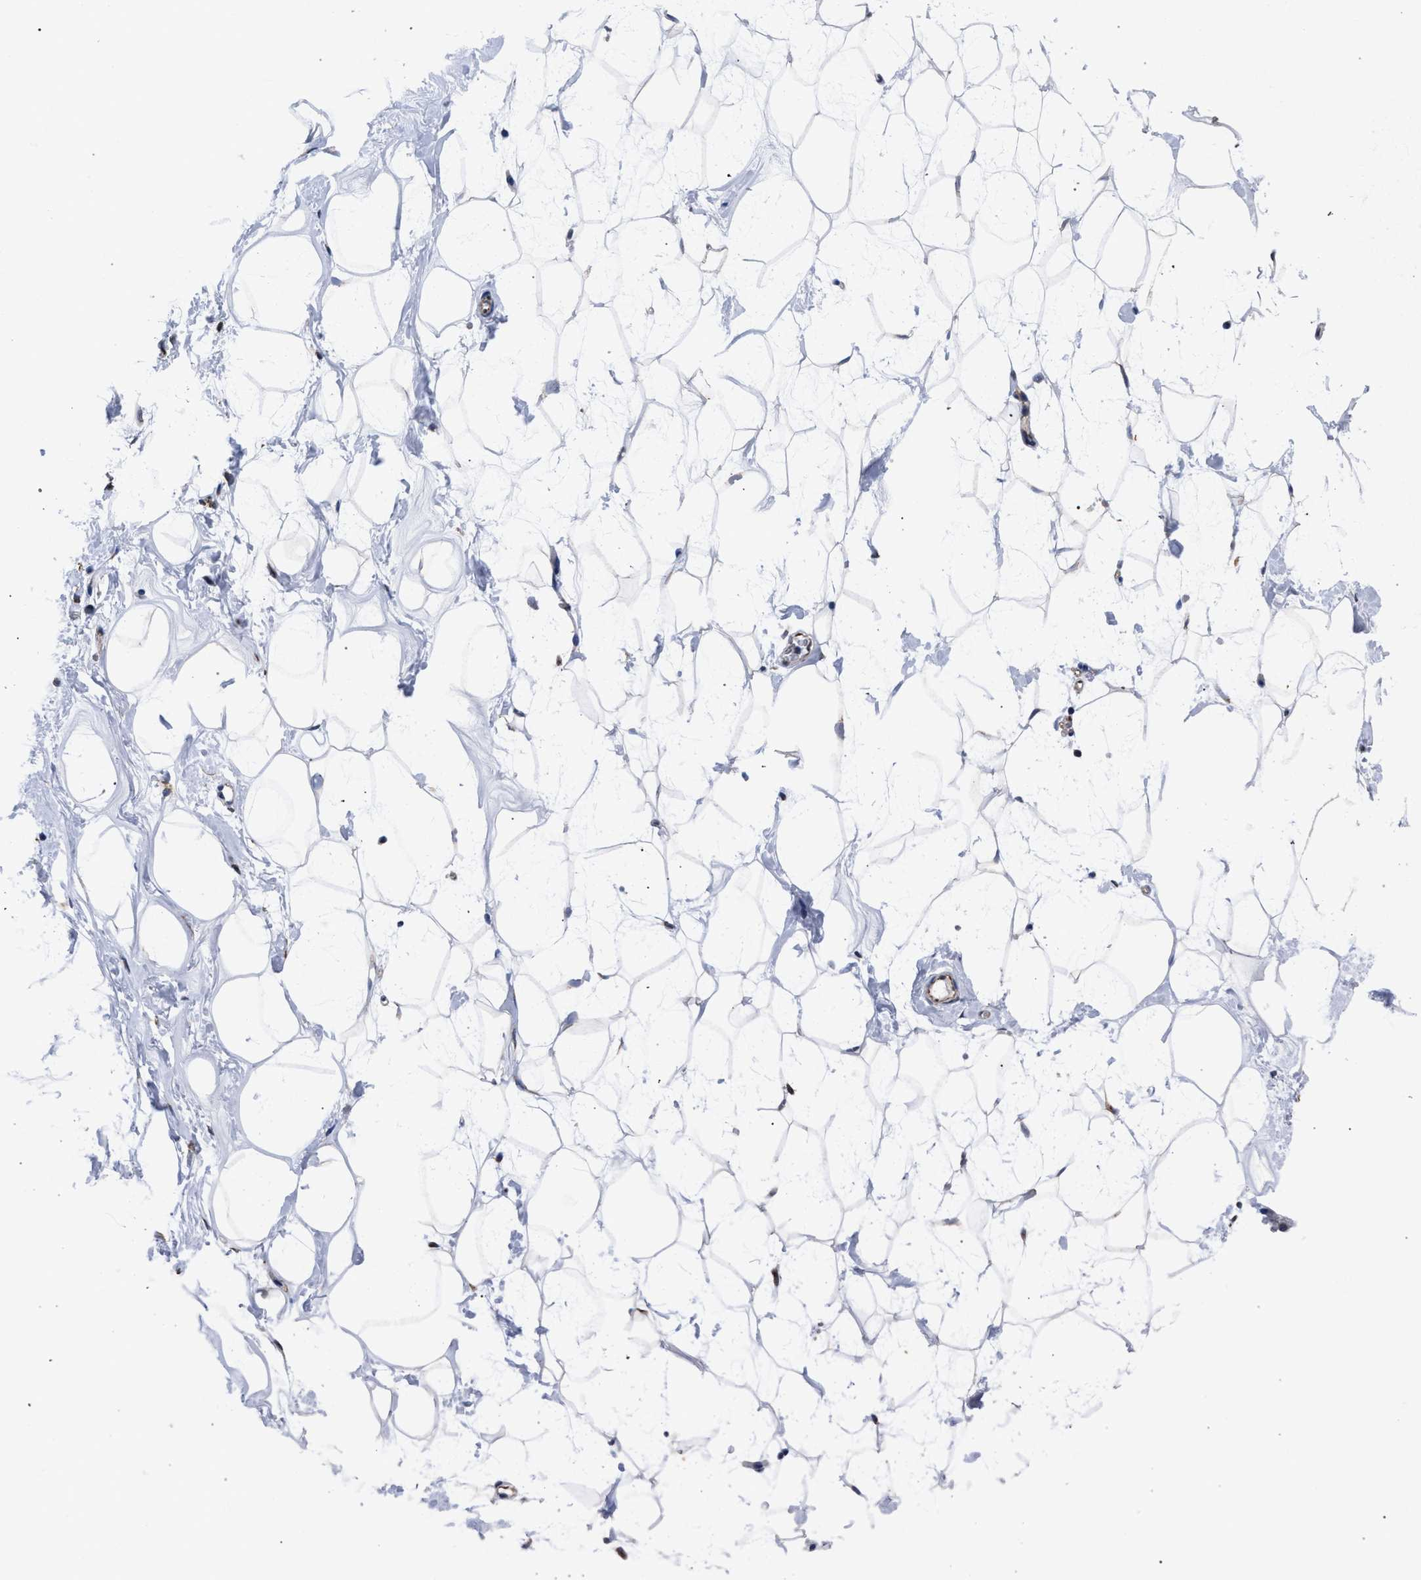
{"staining": {"intensity": "moderate", "quantity": ">75%", "location": "cytoplasmic/membranous"}, "tissue": "adipose tissue", "cell_type": "Adipocytes", "image_type": "normal", "snomed": [{"axis": "morphology", "description": "Normal tissue, NOS"}, {"axis": "morphology", "description": "Fibrosis, NOS"}, {"axis": "topography", "description": "Breast"}, {"axis": "topography", "description": "Adipose tissue"}], "caption": "Immunohistochemical staining of unremarkable human adipose tissue shows >75% levels of moderate cytoplasmic/membranous protein positivity in approximately >75% of adipocytes.", "gene": "GOLGA2", "patient": {"sex": "female", "age": 39}}